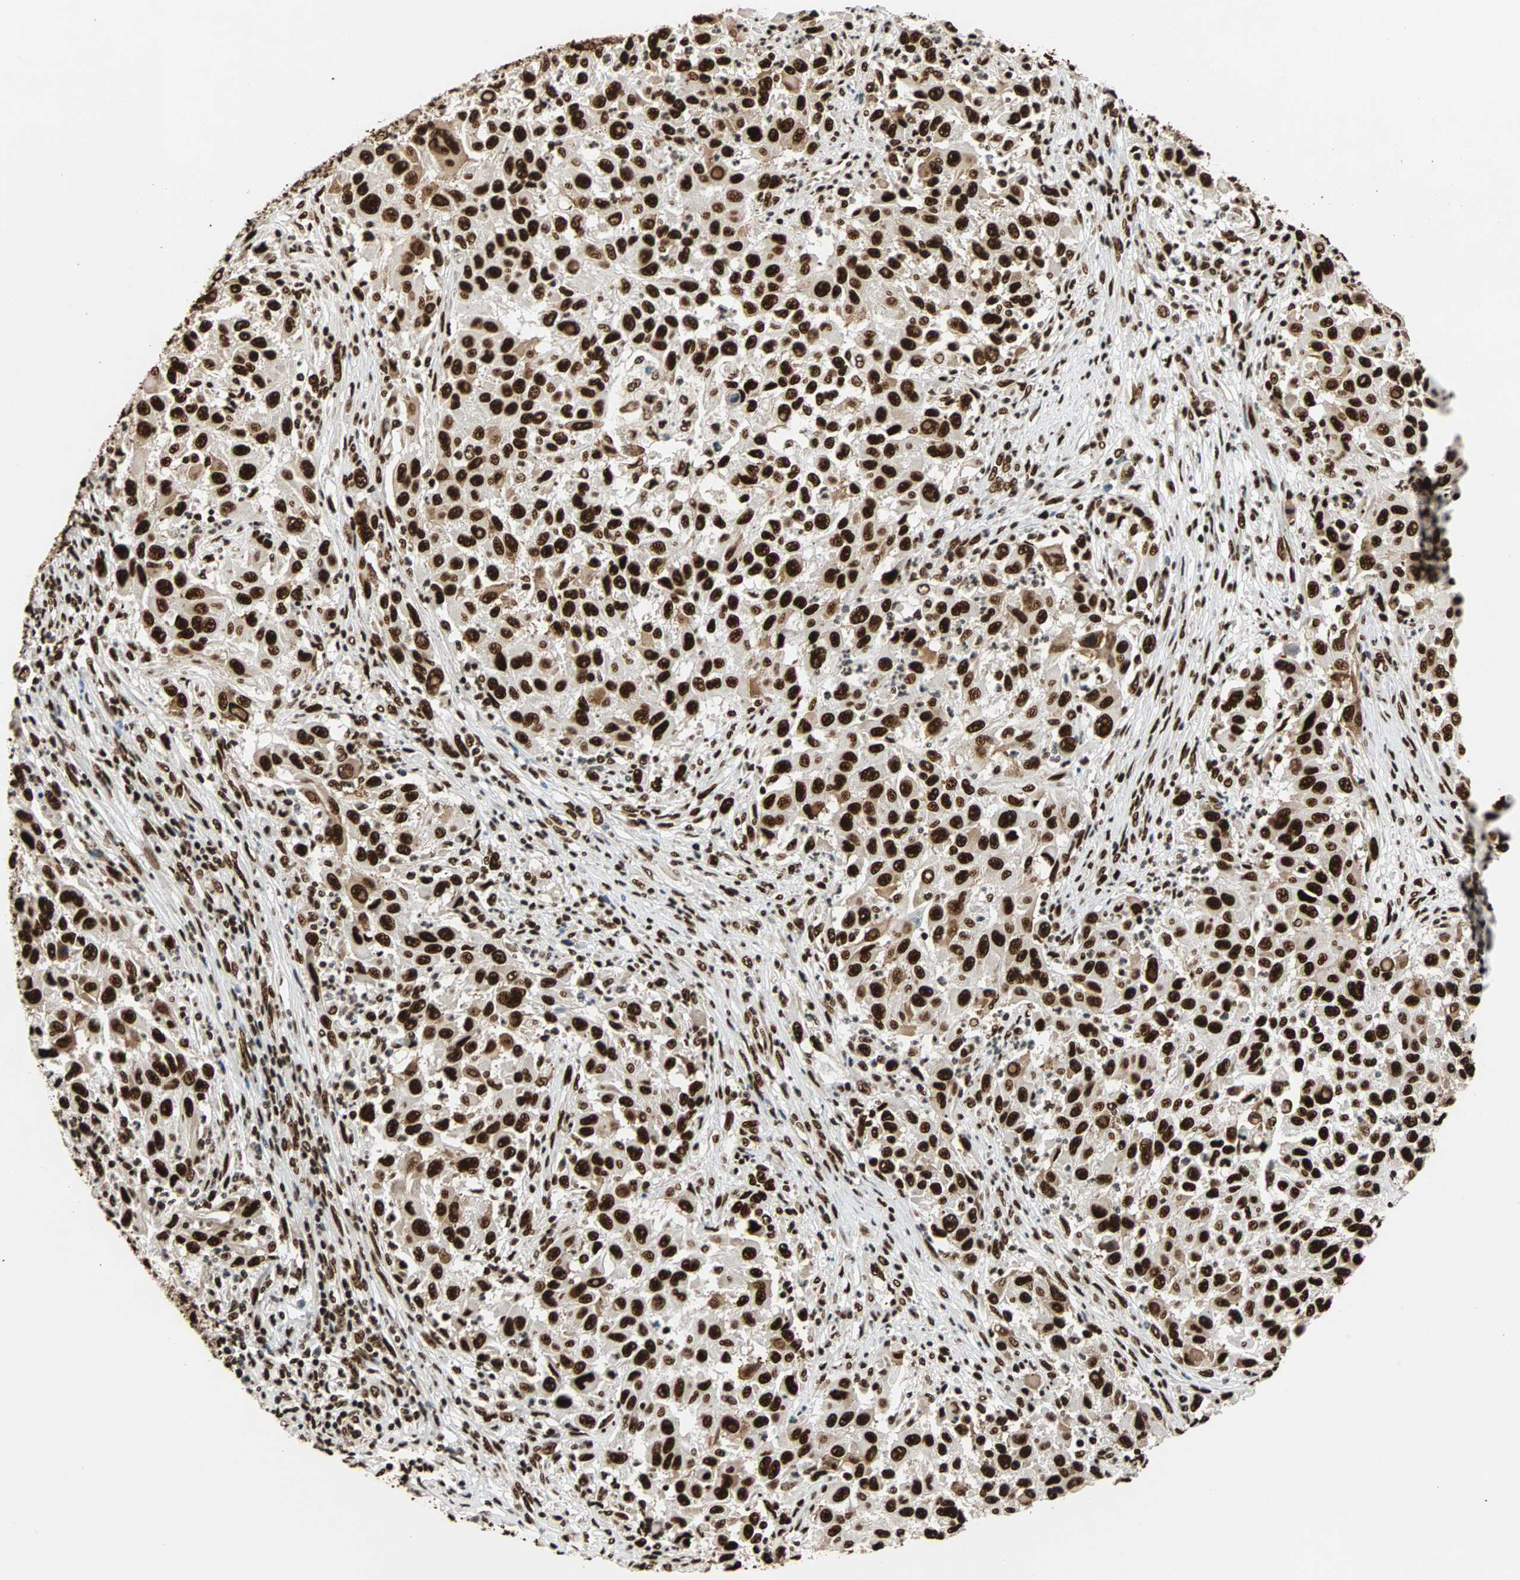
{"staining": {"intensity": "strong", "quantity": ">75%", "location": "nuclear"}, "tissue": "melanoma", "cell_type": "Tumor cells", "image_type": "cancer", "snomed": [{"axis": "morphology", "description": "Malignant melanoma, Metastatic site"}, {"axis": "topography", "description": "Lymph node"}], "caption": "Tumor cells reveal strong nuclear positivity in approximately >75% of cells in malignant melanoma (metastatic site).", "gene": "ILF2", "patient": {"sex": "male", "age": 61}}